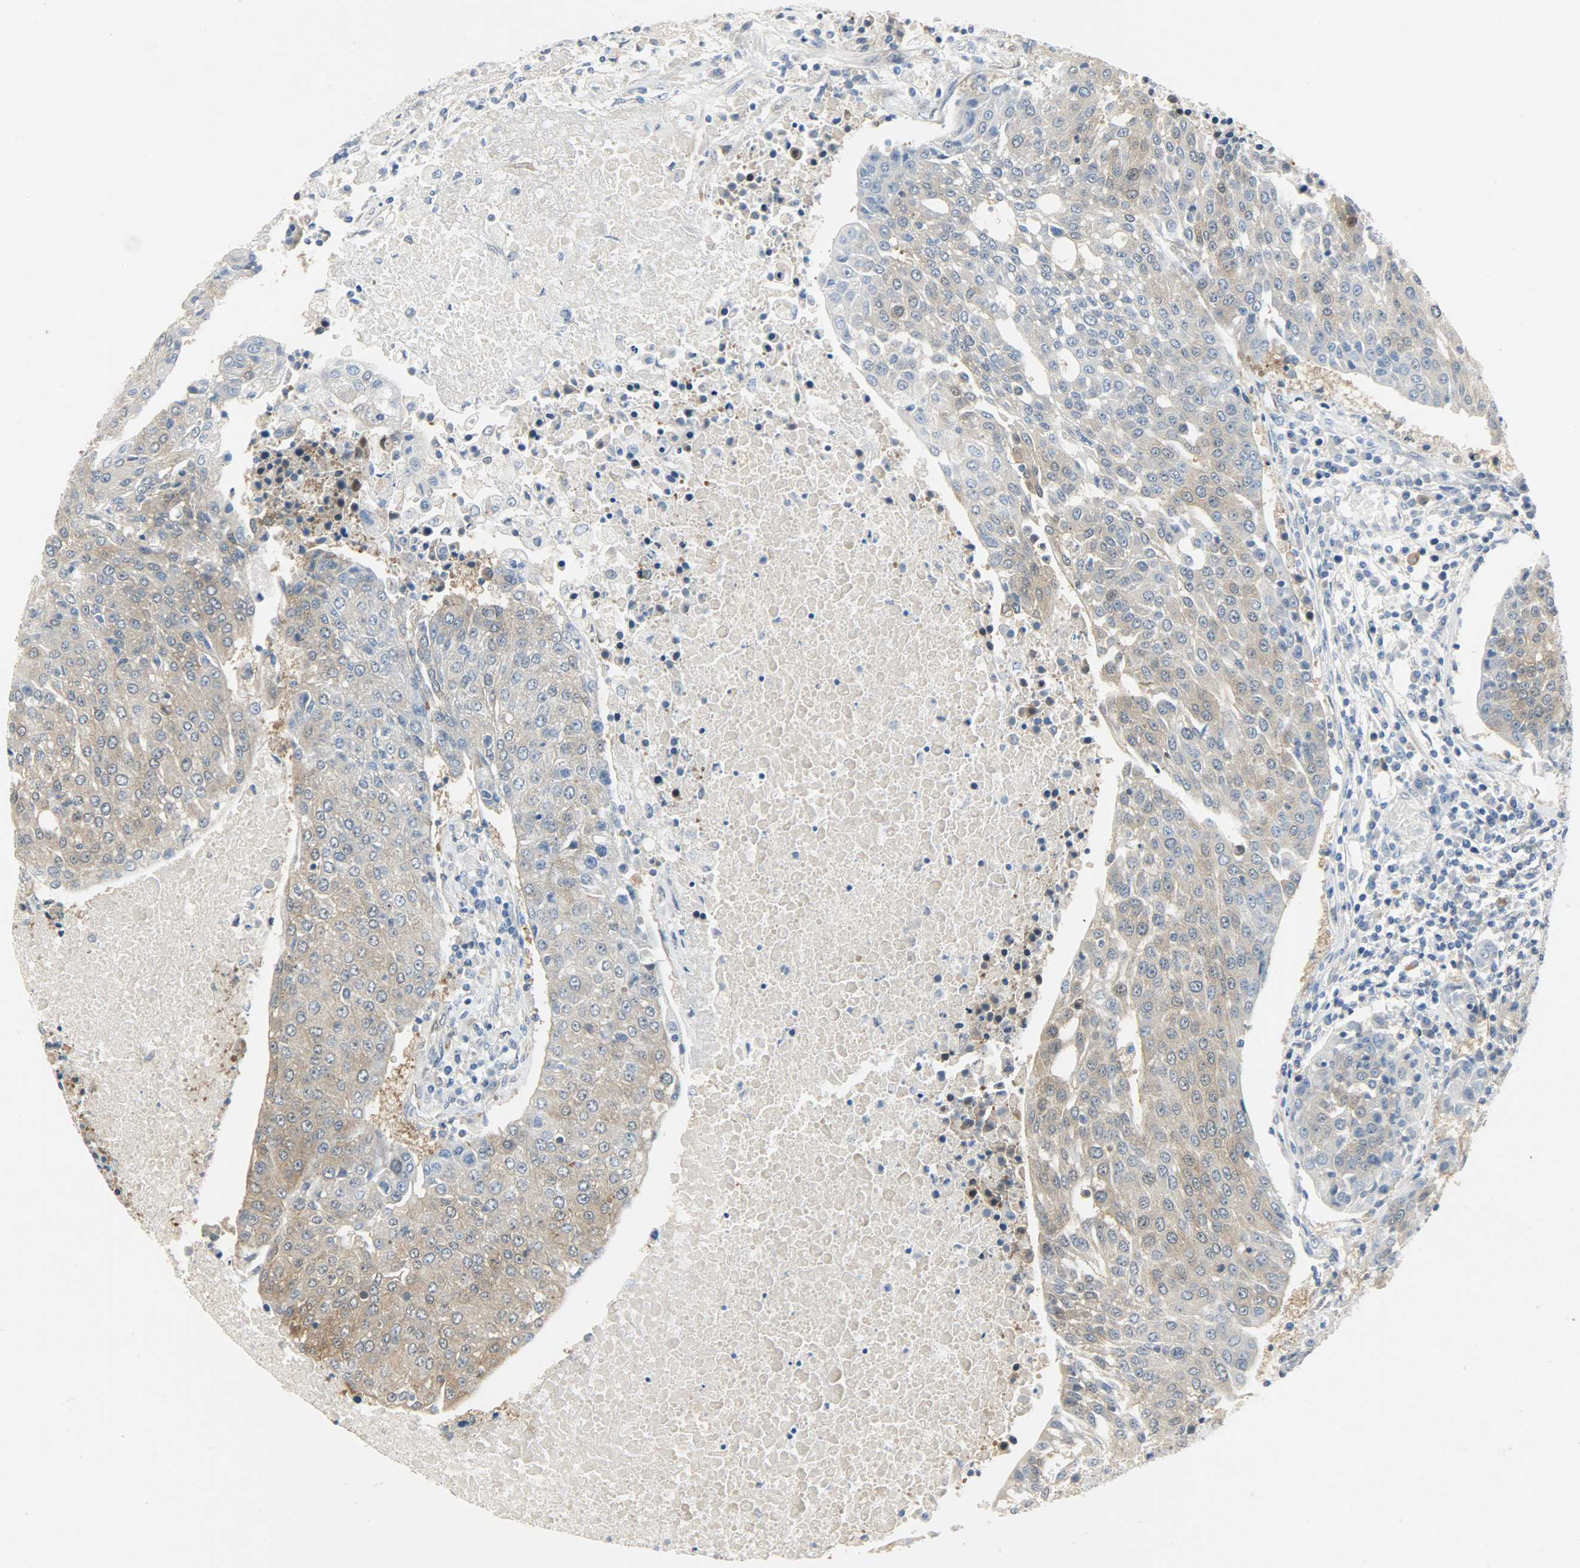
{"staining": {"intensity": "weak", "quantity": "25%-75%", "location": "cytoplasmic/membranous"}, "tissue": "urothelial cancer", "cell_type": "Tumor cells", "image_type": "cancer", "snomed": [{"axis": "morphology", "description": "Urothelial carcinoma, High grade"}, {"axis": "topography", "description": "Urinary bladder"}], "caption": "The micrograph shows immunohistochemical staining of urothelial cancer. There is weak cytoplasmic/membranous positivity is present in about 25%-75% of tumor cells.", "gene": "EIF4EBP1", "patient": {"sex": "female", "age": 85}}